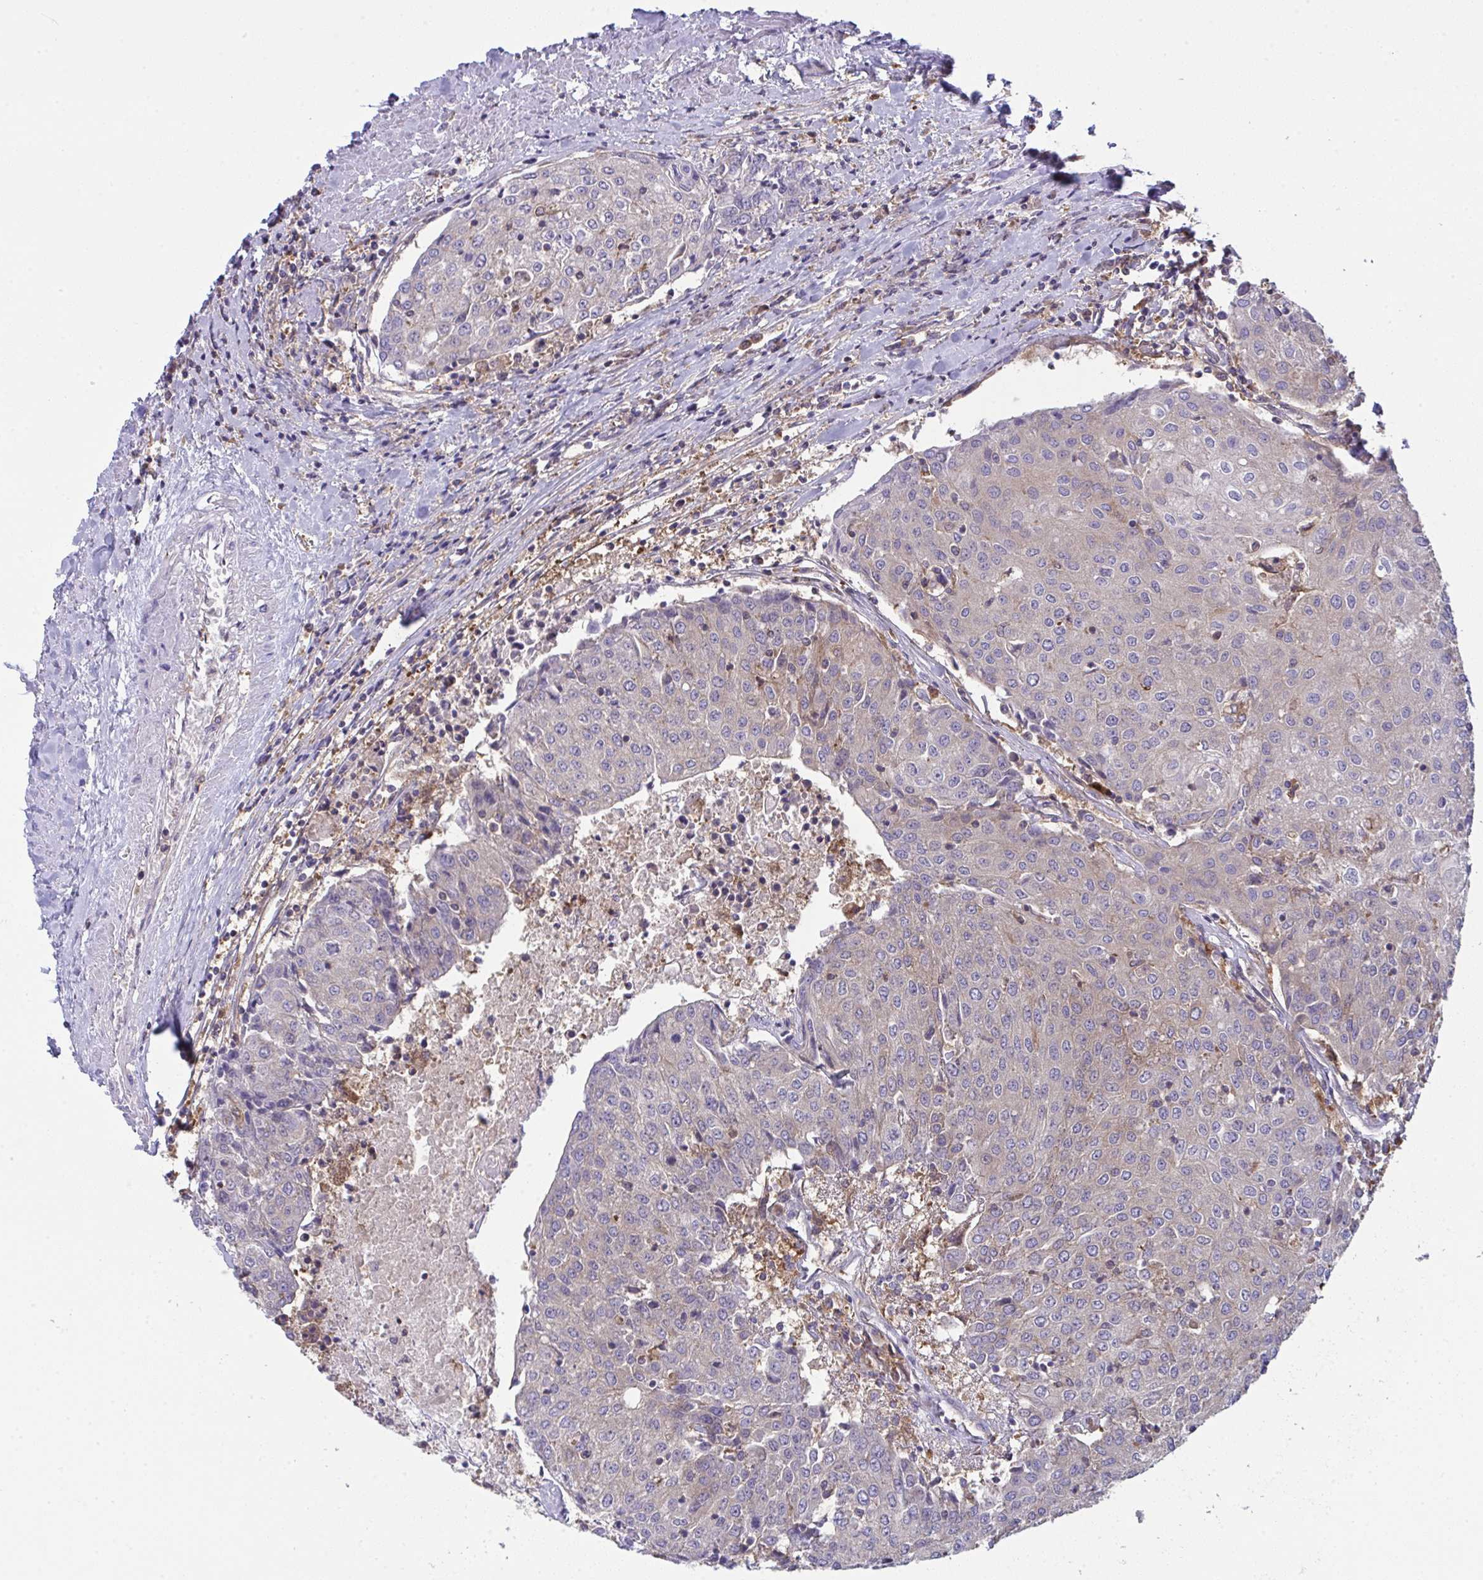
{"staining": {"intensity": "negative", "quantity": "none", "location": "none"}, "tissue": "urothelial cancer", "cell_type": "Tumor cells", "image_type": "cancer", "snomed": [{"axis": "morphology", "description": "Urothelial carcinoma, High grade"}, {"axis": "topography", "description": "Urinary bladder"}], "caption": "Urothelial cancer stained for a protein using immunohistochemistry shows no expression tumor cells.", "gene": "ALDH16A1", "patient": {"sex": "female", "age": 85}}